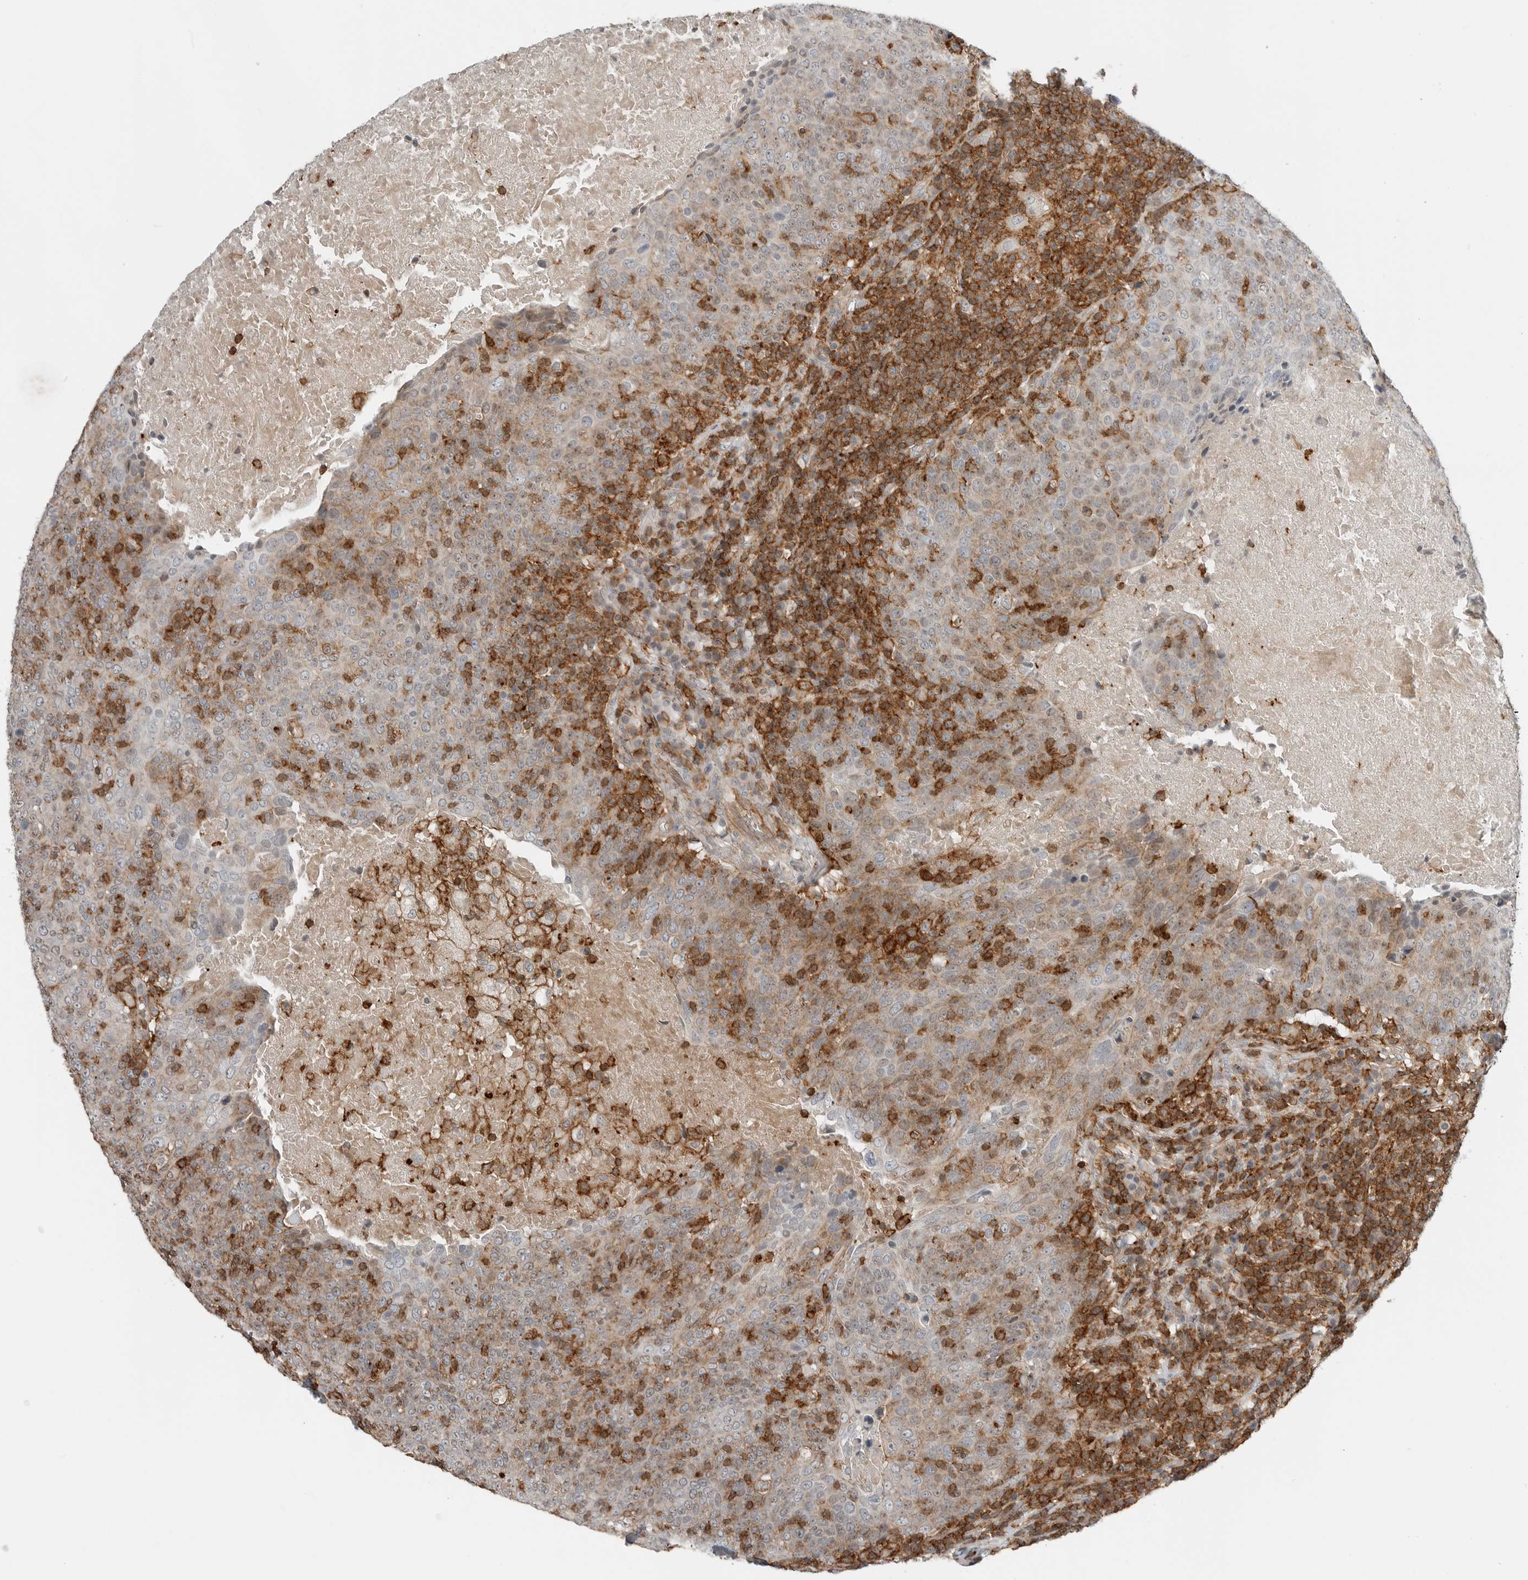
{"staining": {"intensity": "moderate", "quantity": "25%-75%", "location": "cytoplasmic/membranous"}, "tissue": "head and neck cancer", "cell_type": "Tumor cells", "image_type": "cancer", "snomed": [{"axis": "morphology", "description": "Squamous cell carcinoma, NOS"}, {"axis": "morphology", "description": "Squamous cell carcinoma, metastatic, NOS"}, {"axis": "topography", "description": "Lymph node"}, {"axis": "topography", "description": "Head-Neck"}], "caption": "Tumor cells show medium levels of moderate cytoplasmic/membranous positivity in about 25%-75% of cells in human head and neck cancer (metastatic squamous cell carcinoma). Nuclei are stained in blue.", "gene": "LEFTY2", "patient": {"sex": "male", "age": 62}}